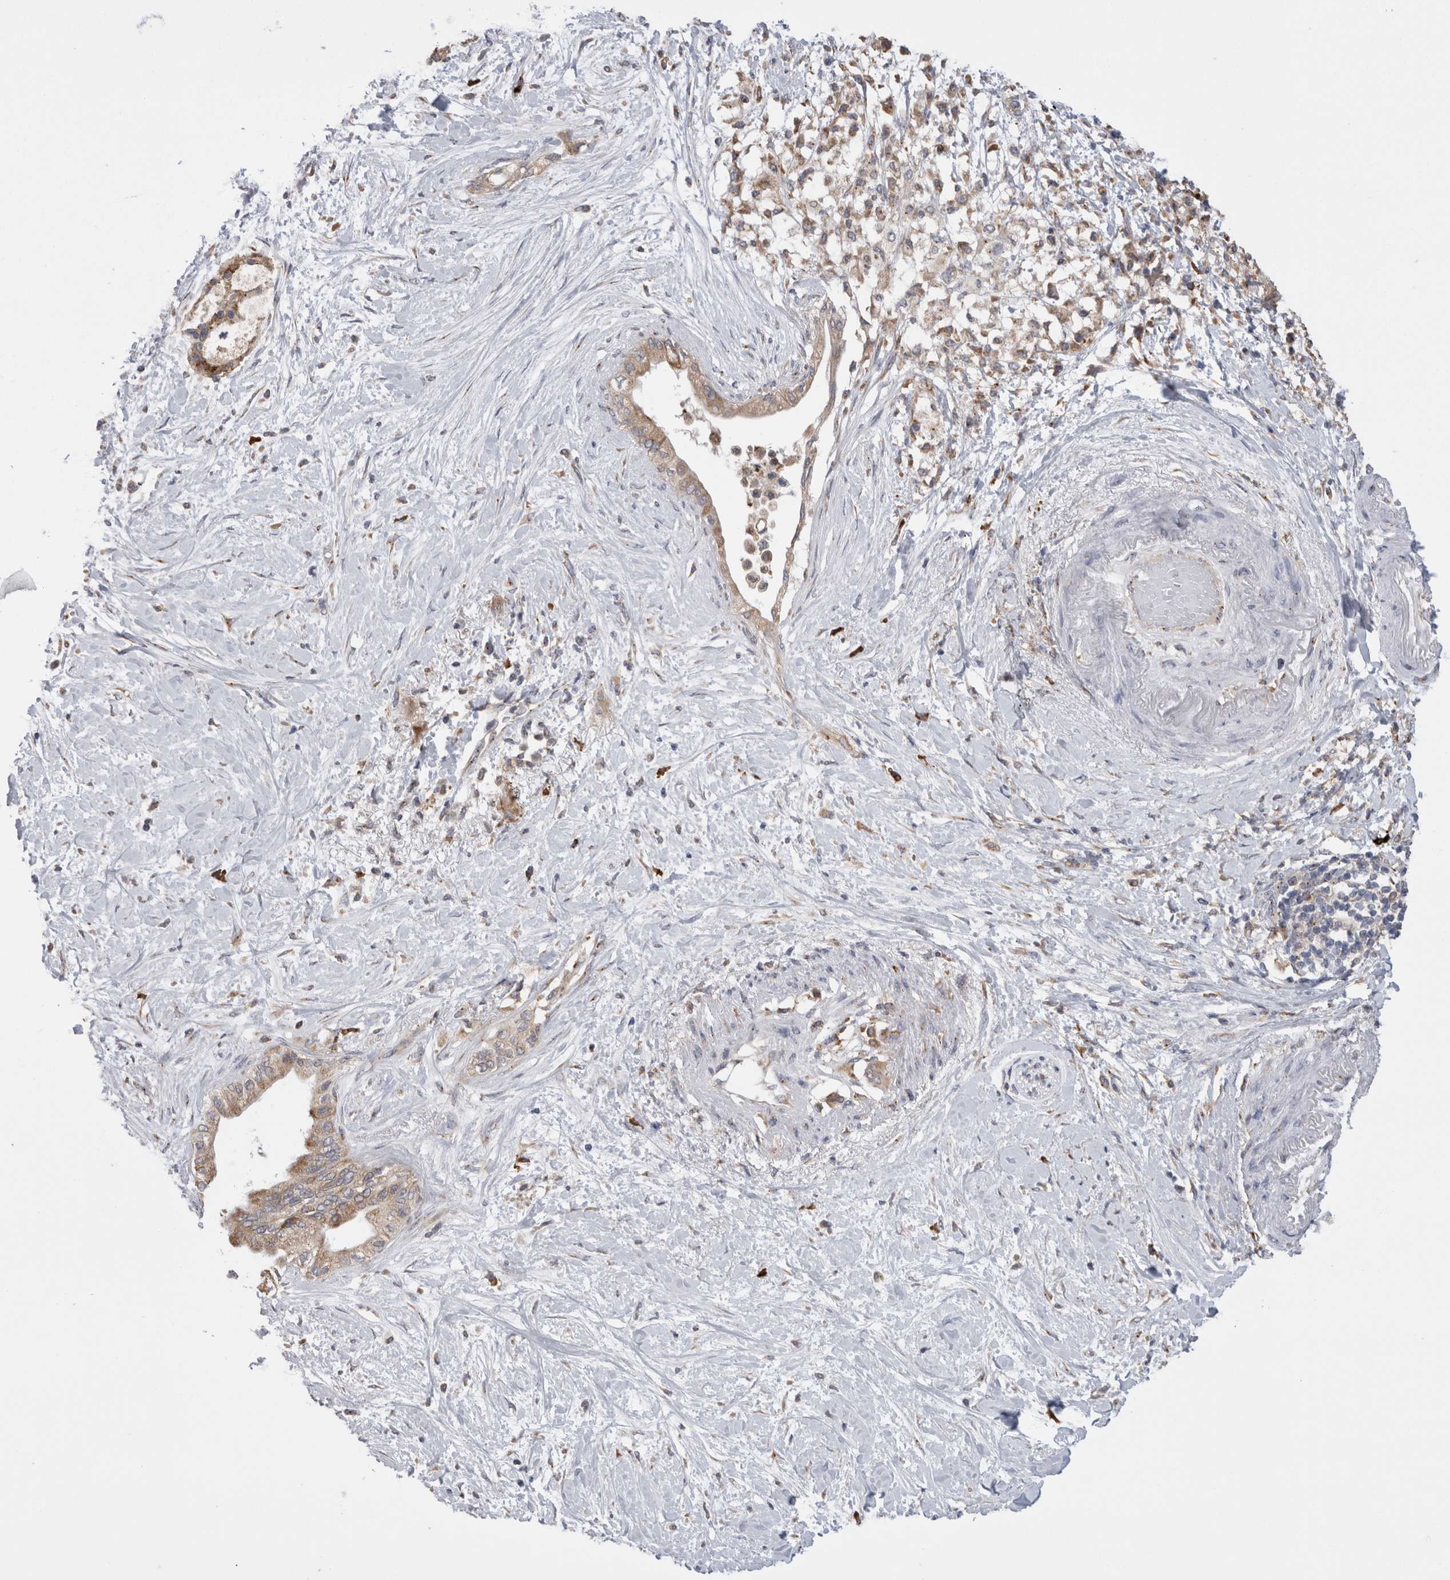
{"staining": {"intensity": "weak", "quantity": ">75%", "location": "cytoplasmic/membranous"}, "tissue": "pancreatic cancer", "cell_type": "Tumor cells", "image_type": "cancer", "snomed": [{"axis": "morphology", "description": "Normal tissue, NOS"}, {"axis": "morphology", "description": "Adenocarcinoma, NOS"}, {"axis": "topography", "description": "Pancreas"}, {"axis": "topography", "description": "Duodenum"}], "caption": "High-magnification brightfield microscopy of adenocarcinoma (pancreatic) stained with DAB (3,3'-diaminobenzidine) (brown) and counterstained with hematoxylin (blue). tumor cells exhibit weak cytoplasmic/membranous expression is present in about>75% of cells.", "gene": "ZNF341", "patient": {"sex": "female", "age": 60}}